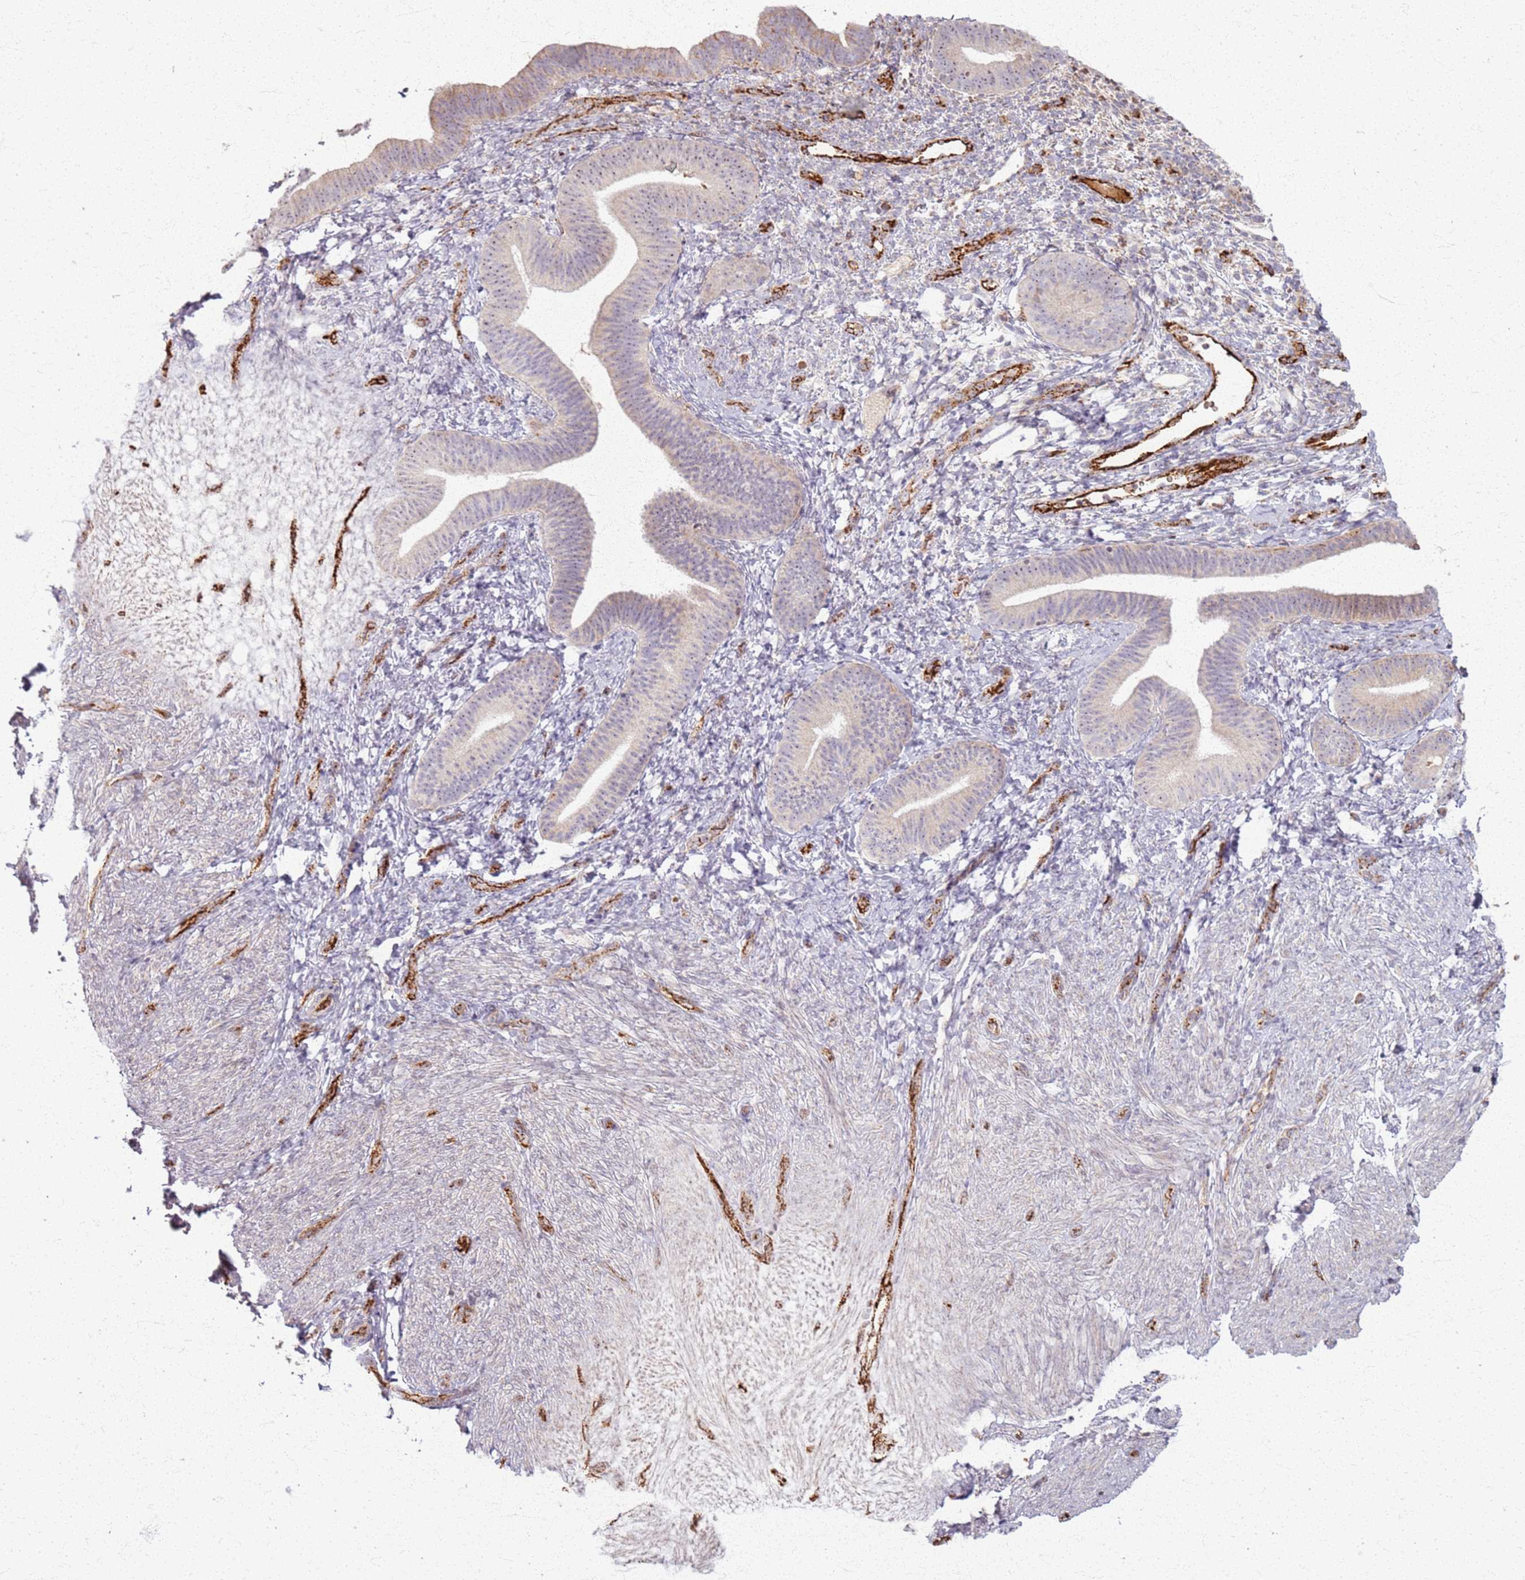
{"staining": {"intensity": "moderate", "quantity": "25%-75%", "location": "cytoplasmic/membranous"}, "tissue": "endometrium", "cell_type": "Cells in endometrial stroma", "image_type": "normal", "snomed": [{"axis": "morphology", "description": "Normal tissue, NOS"}, {"axis": "topography", "description": "Endometrium"}], "caption": "Moderate cytoplasmic/membranous staining for a protein is present in about 25%-75% of cells in endometrial stroma of benign endometrium using immunohistochemistry (IHC).", "gene": "KRI1", "patient": {"sex": "female", "age": 65}}